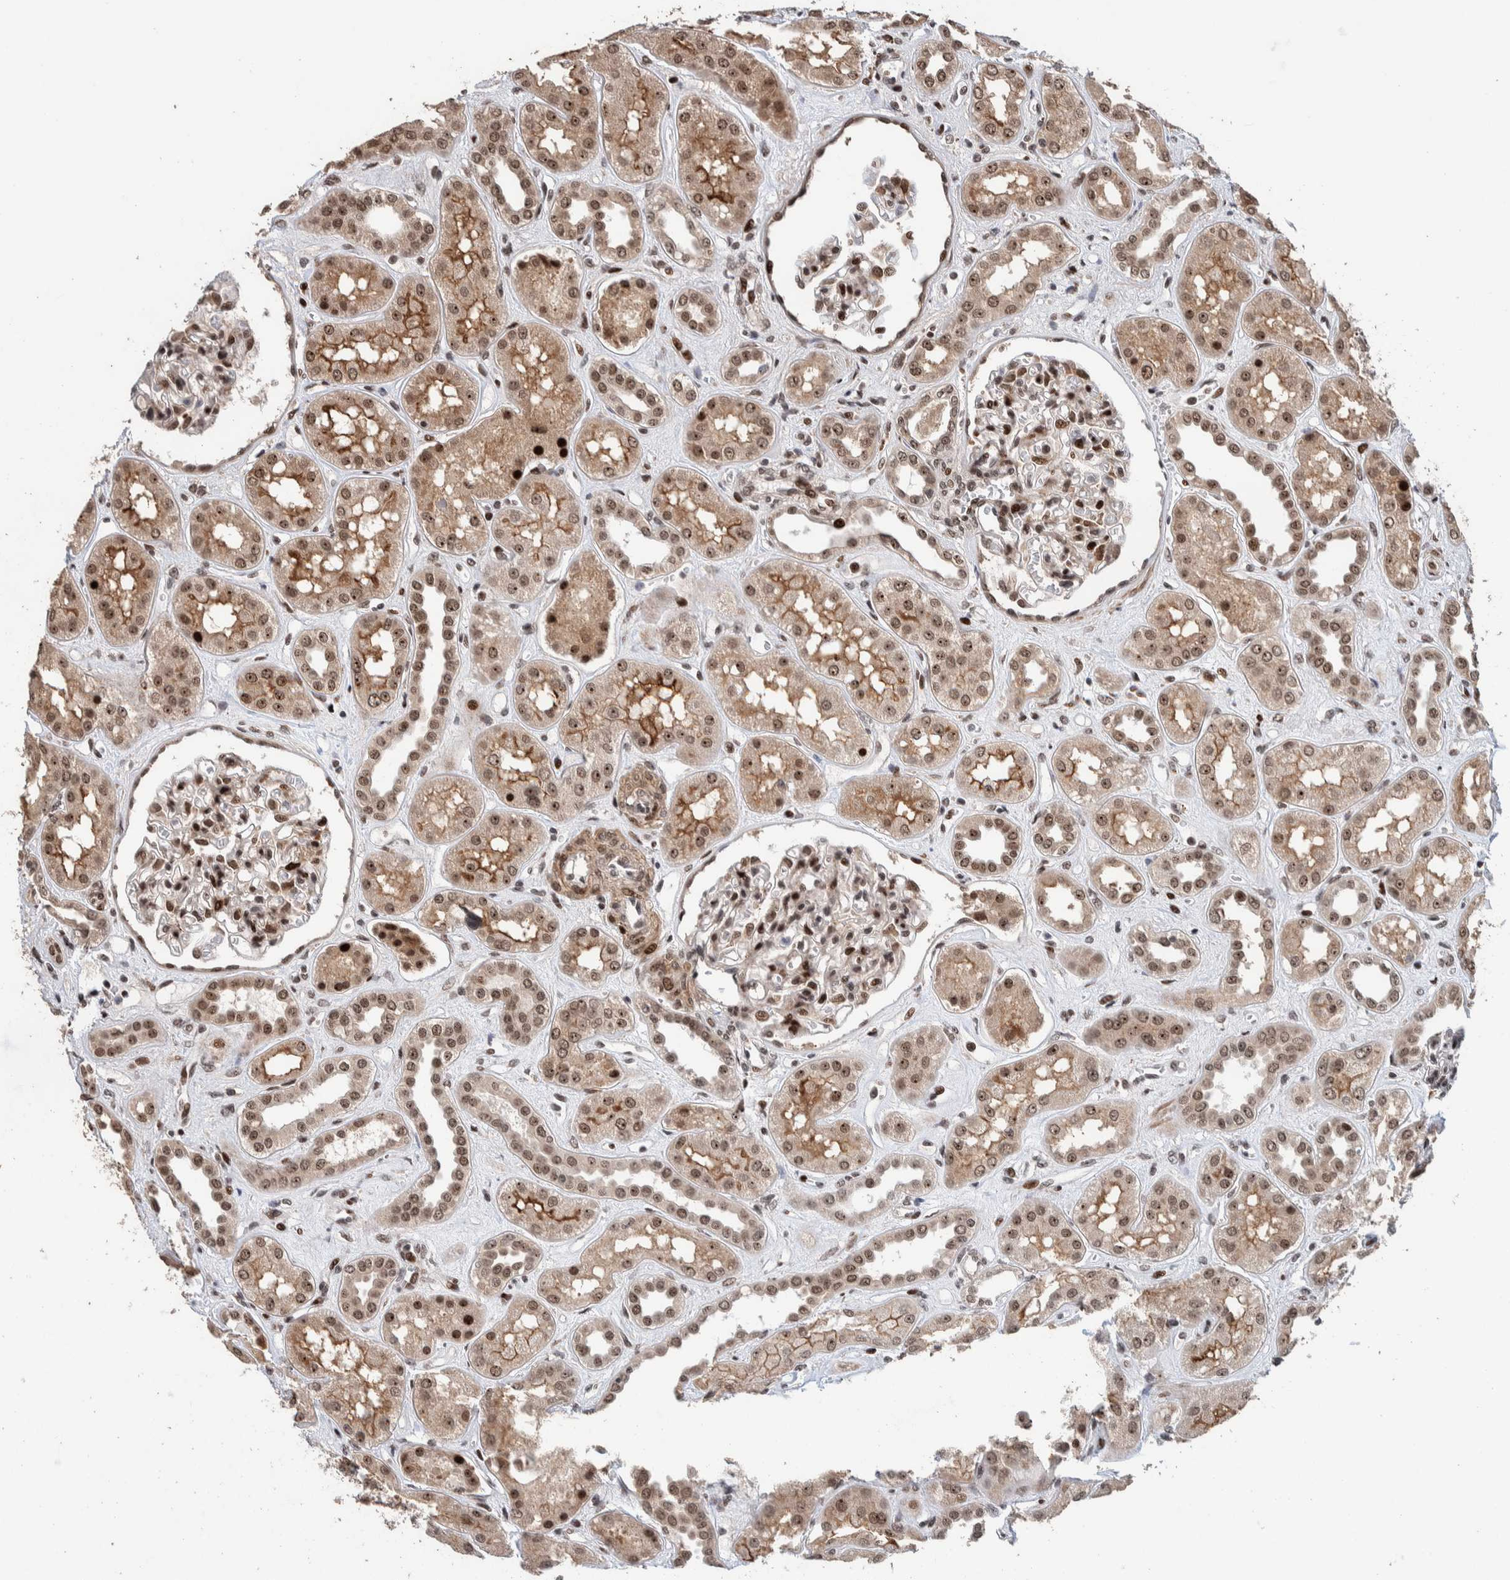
{"staining": {"intensity": "strong", "quantity": ">75%", "location": "nuclear"}, "tissue": "kidney", "cell_type": "Cells in glomeruli", "image_type": "normal", "snomed": [{"axis": "morphology", "description": "Normal tissue, NOS"}, {"axis": "topography", "description": "Kidney"}], "caption": "Benign kidney reveals strong nuclear positivity in approximately >75% of cells in glomeruli (IHC, brightfield microscopy, high magnification)..", "gene": "CHD4", "patient": {"sex": "male", "age": 59}}